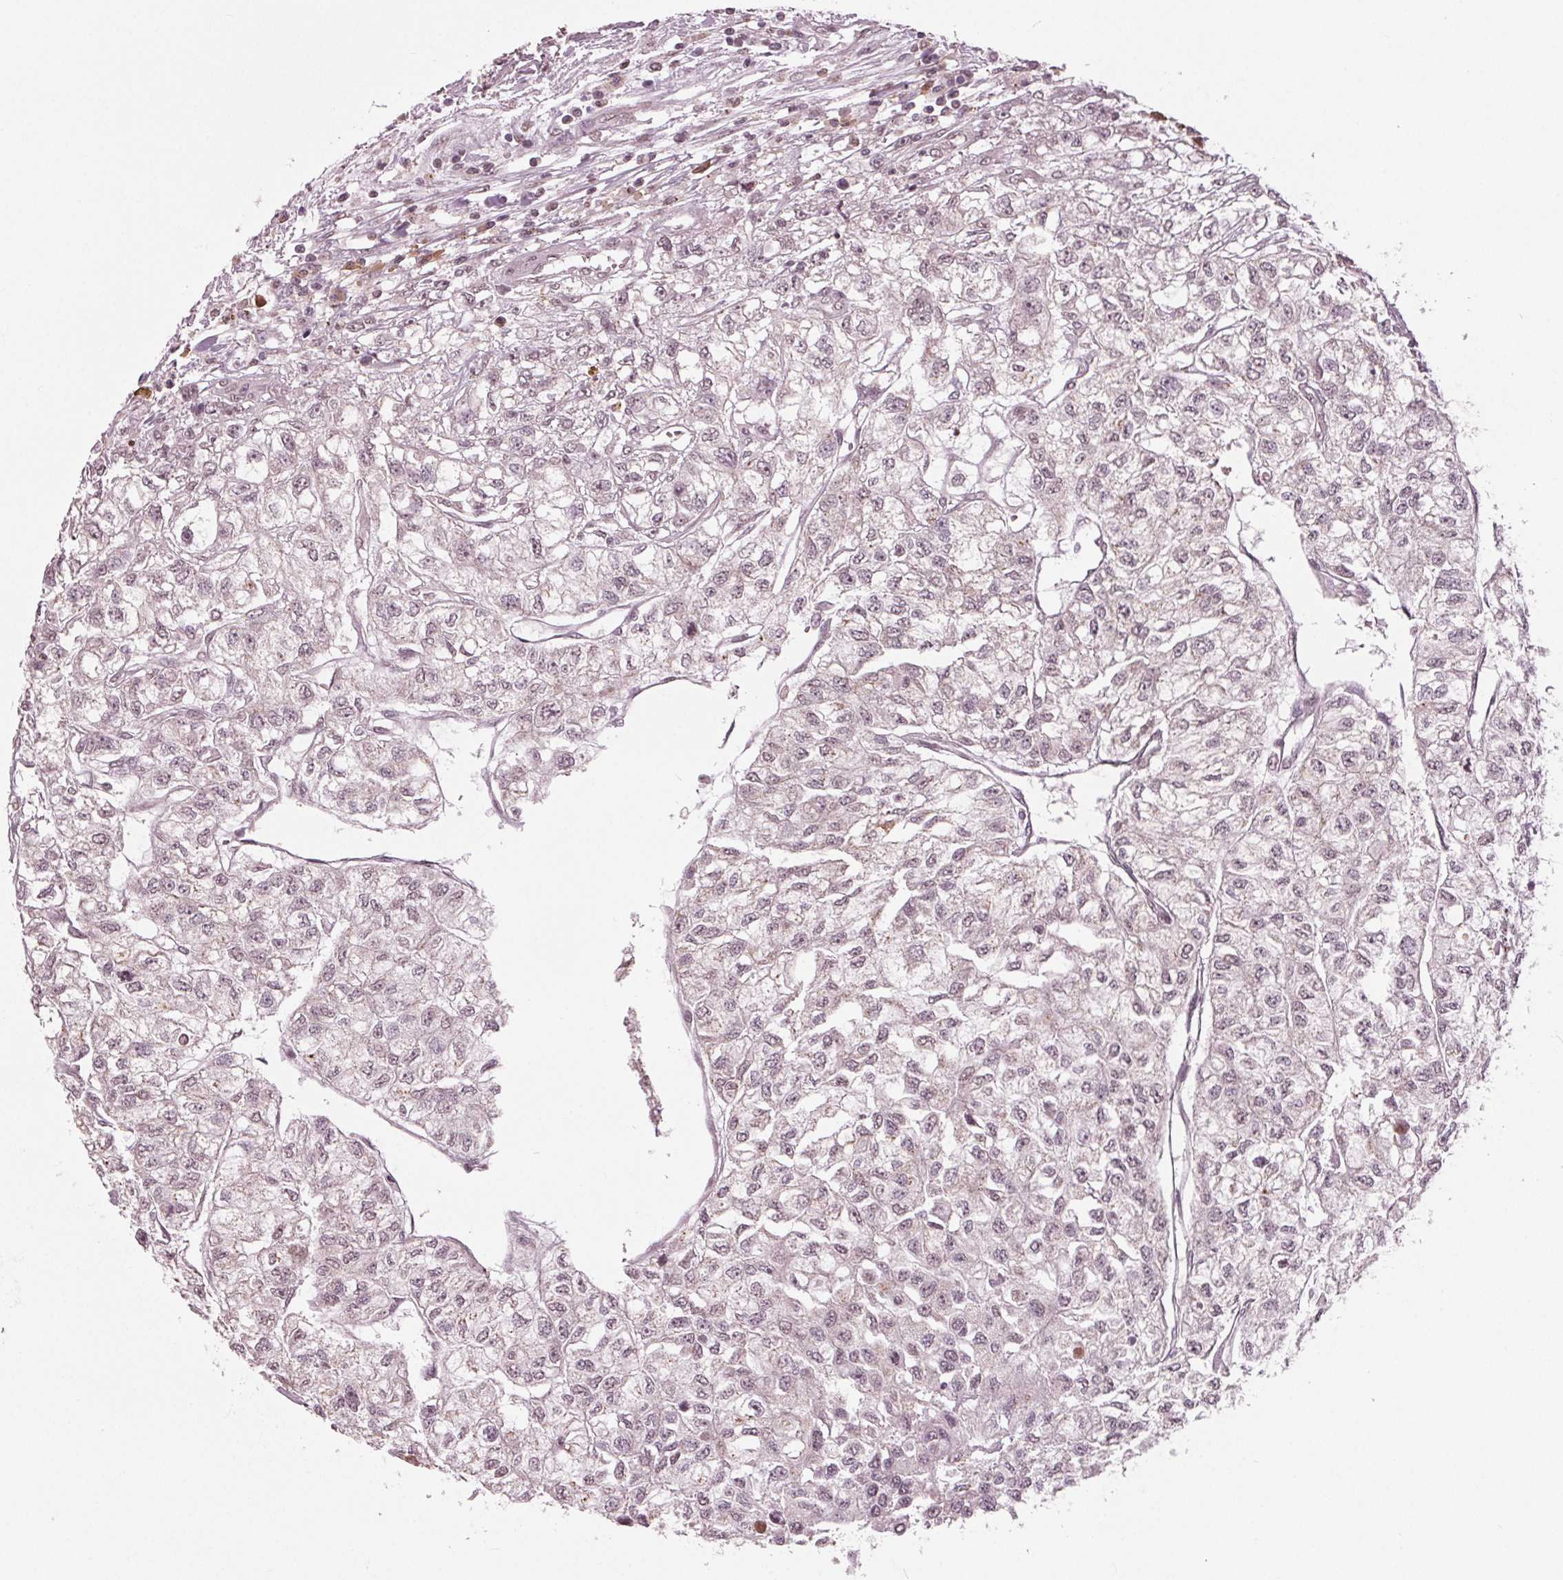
{"staining": {"intensity": "negative", "quantity": "none", "location": "none"}, "tissue": "renal cancer", "cell_type": "Tumor cells", "image_type": "cancer", "snomed": [{"axis": "morphology", "description": "Adenocarcinoma, NOS"}, {"axis": "topography", "description": "Kidney"}], "caption": "Human renal cancer stained for a protein using IHC displays no expression in tumor cells.", "gene": "CXCL16", "patient": {"sex": "male", "age": 56}}